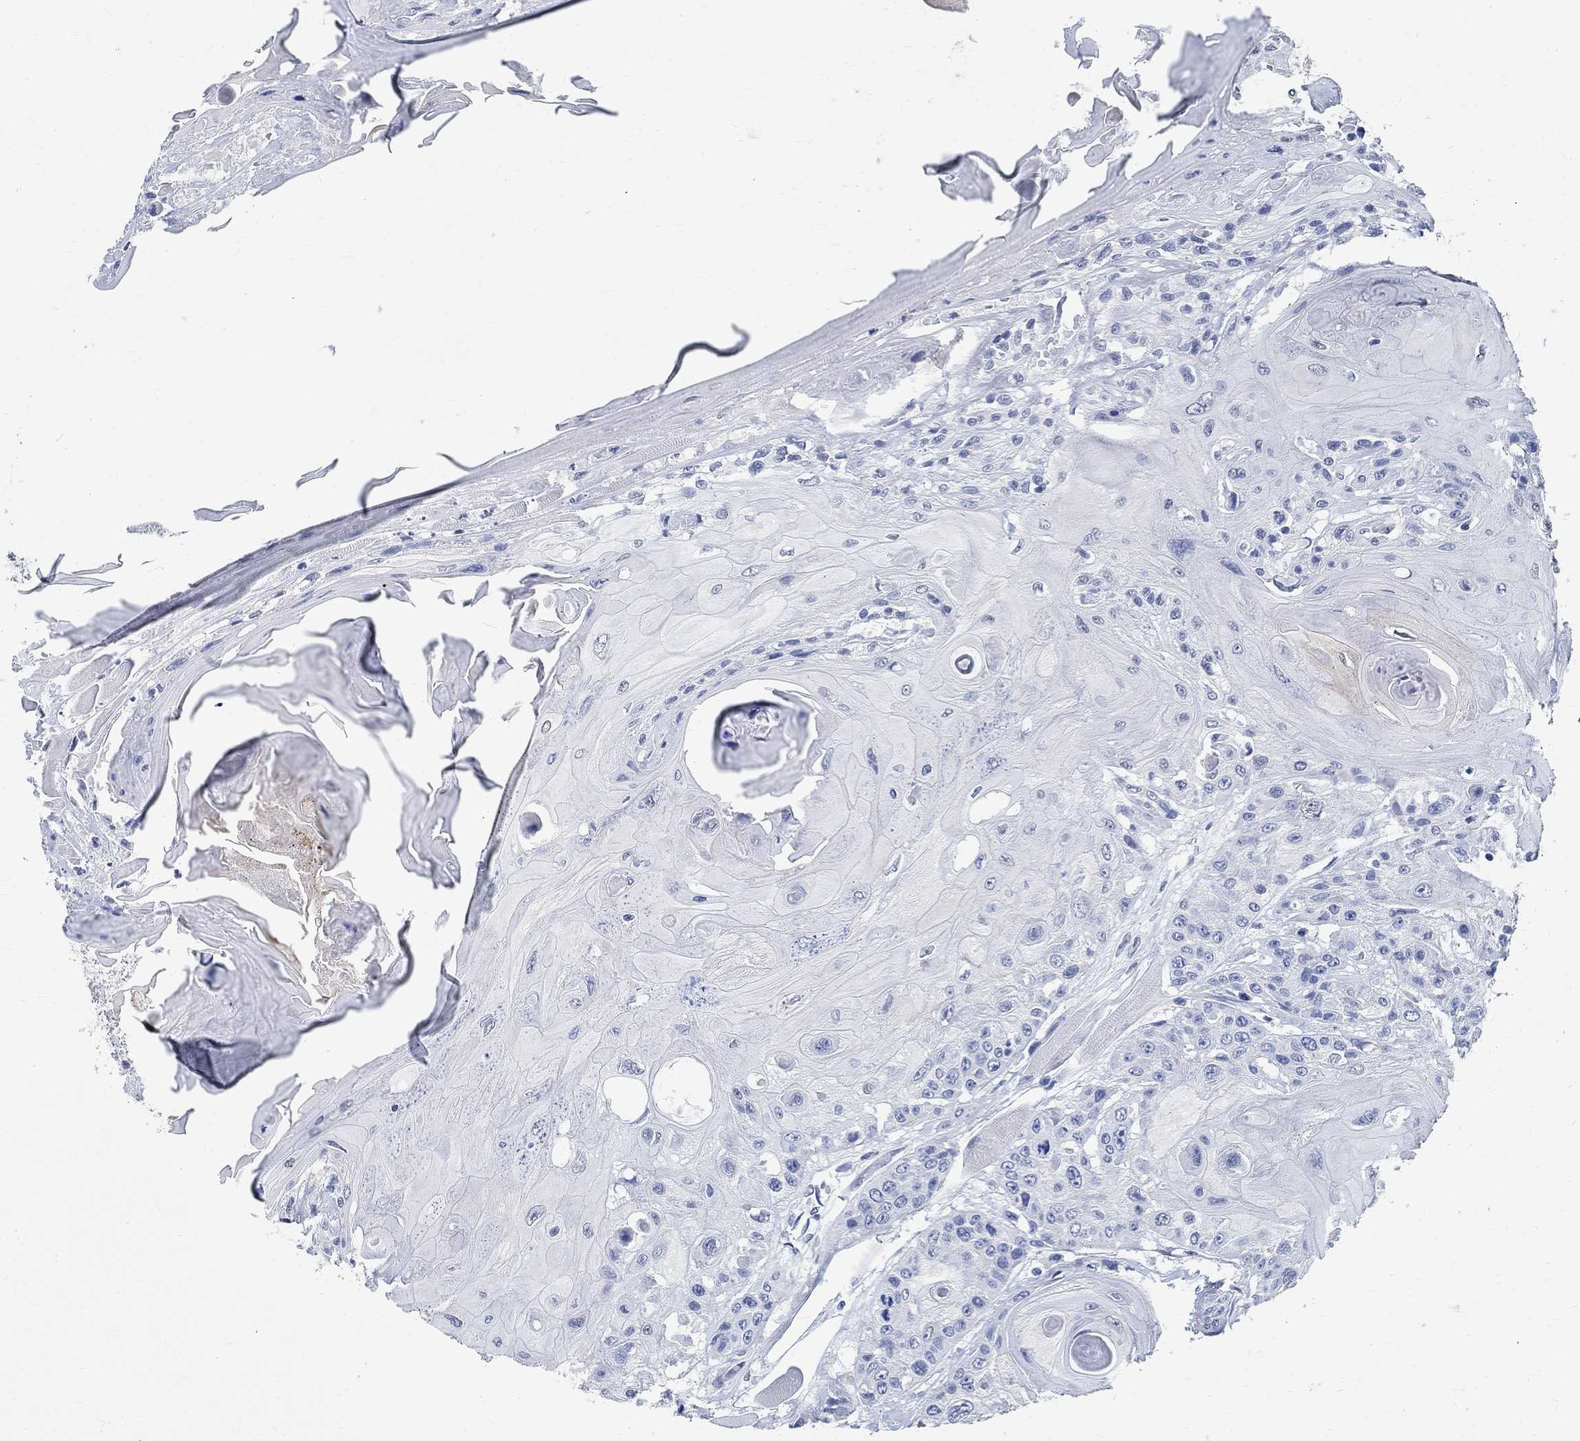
{"staining": {"intensity": "negative", "quantity": "none", "location": "none"}, "tissue": "head and neck cancer", "cell_type": "Tumor cells", "image_type": "cancer", "snomed": [{"axis": "morphology", "description": "Squamous cell carcinoma, NOS"}, {"axis": "topography", "description": "Head-Neck"}], "caption": "This is an immunohistochemistry (IHC) image of human squamous cell carcinoma (head and neck). There is no expression in tumor cells.", "gene": "TMEM221", "patient": {"sex": "female", "age": 59}}